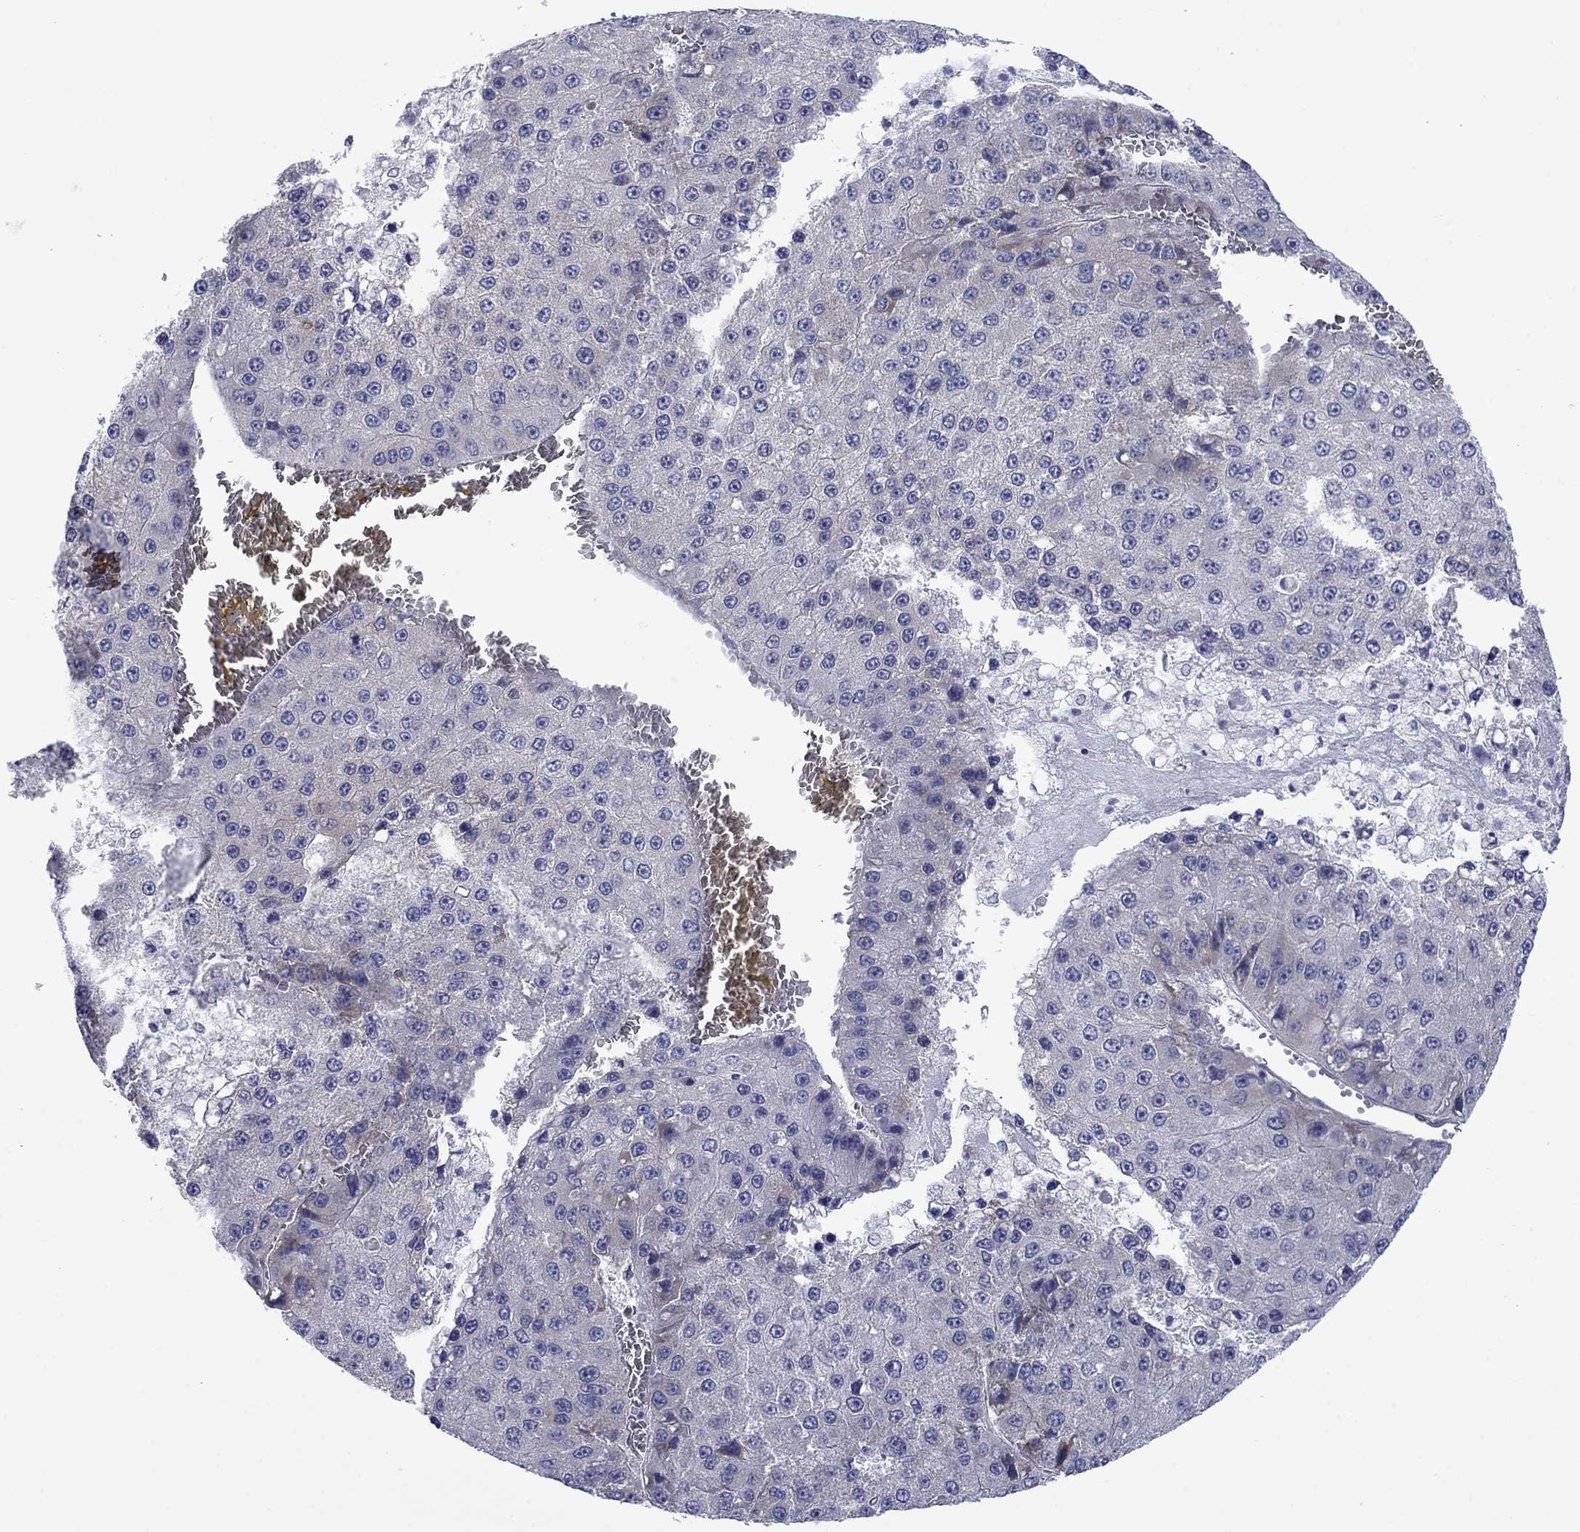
{"staining": {"intensity": "negative", "quantity": "none", "location": "none"}, "tissue": "liver cancer", "cell_type": "Tumor cells", "image_type": "cancer", "snomed": [{"axis": "morphology", "description": "Carcinoma, Hepatocellular, NOS"}, {"axis": "topography", "description": "Liver"}], "caption": "Hepatocellular carcinoma (liver) stained for a protein using IHC exhibits no positivity tumor cells.", "gene": "FXR1", "patient": {"sex": "female", "age": 73}}